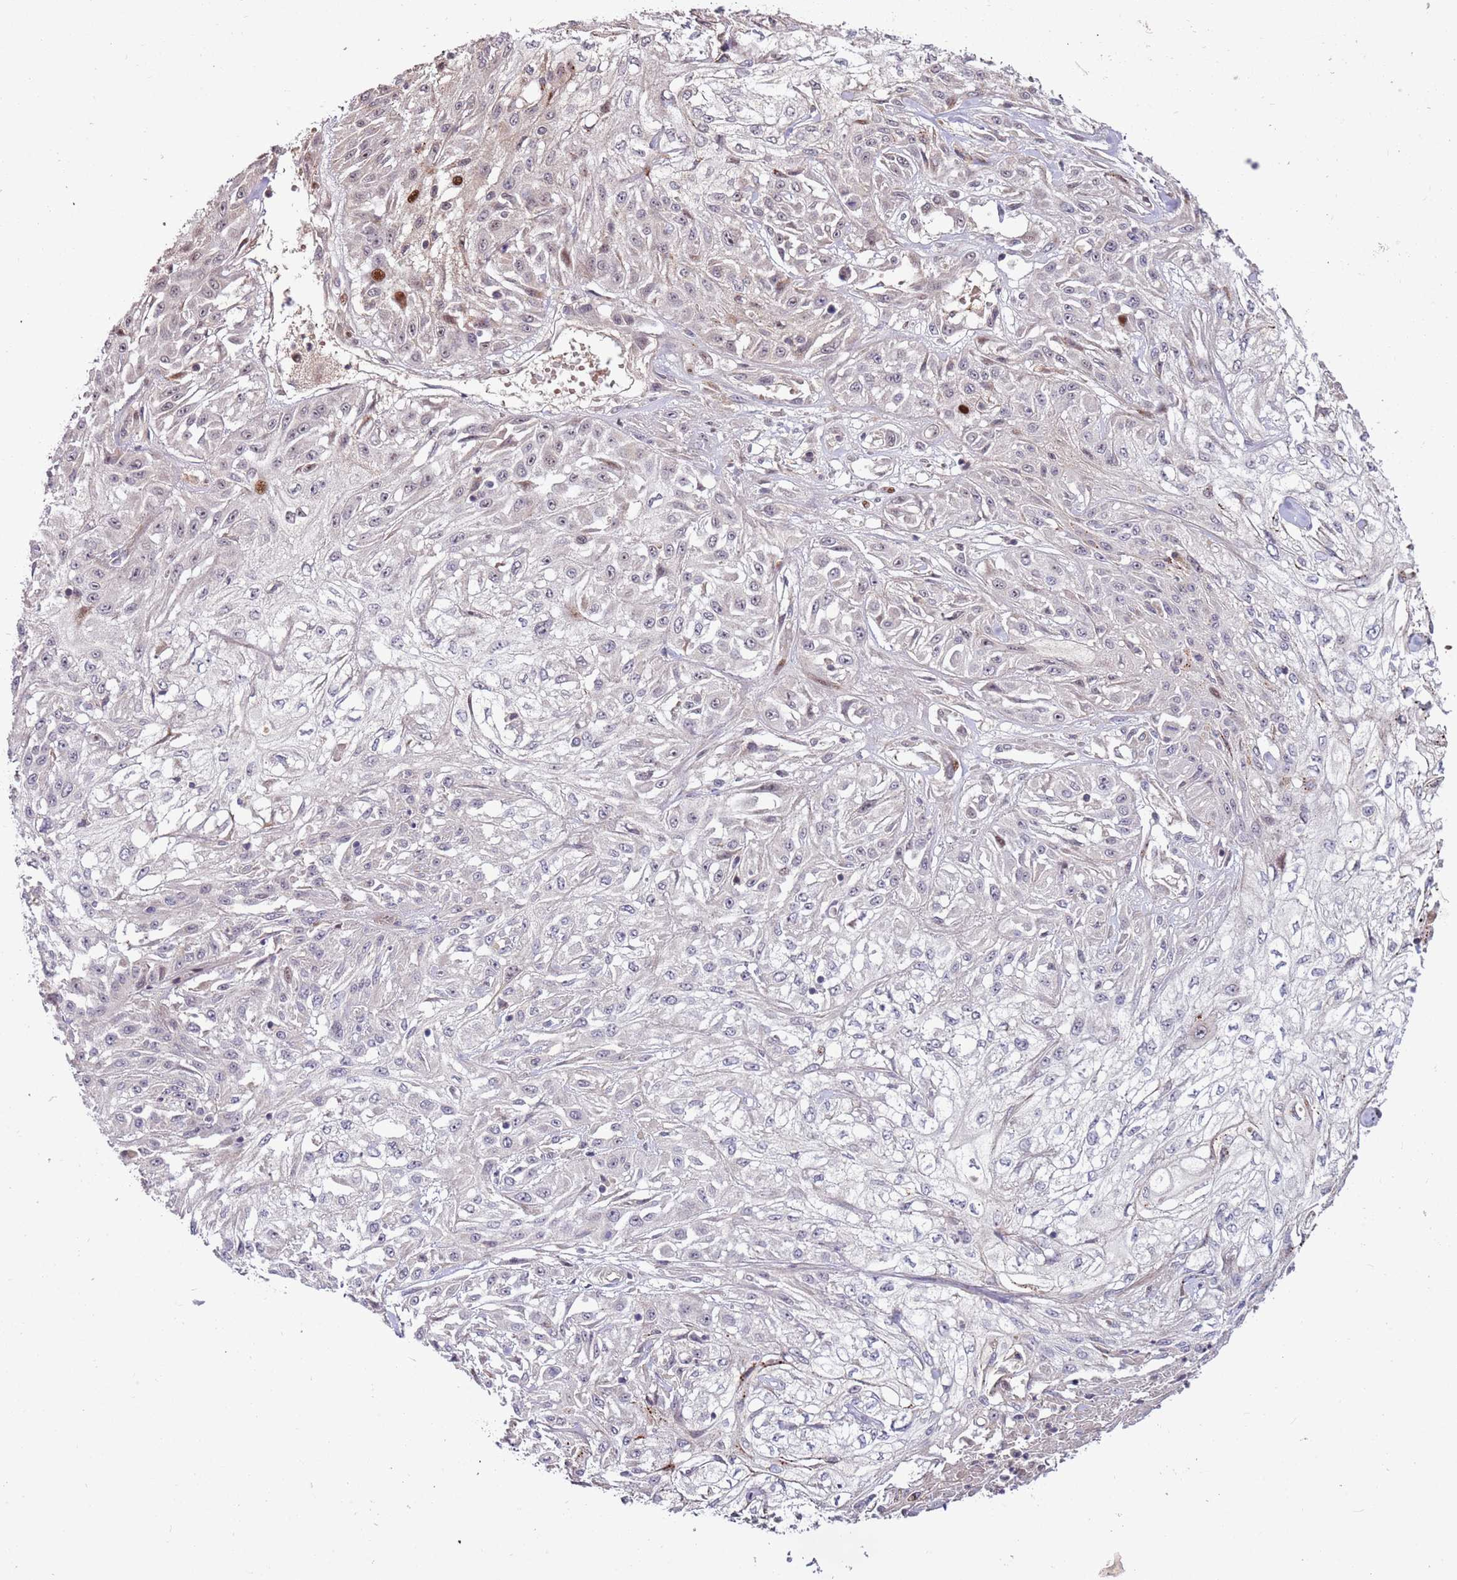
{"staining": {"intensity": "negative", "quantity": "none", "location": "none"}, "tissue": "skin cancer", "cell_type": "Tumor cells", "image_type": "cancer", "snomed": [{"axis": "morphology", "description": "Squamous cell carcinoma, NOS"}, {"axis": "morphology", "description": "Squamous cell carcinoma, metastatic, NOS"}, {"axis": "topography", "description": "Skin"}, {"axis": "topography", "description": "Lymph node"}], "caption": "This image is of skin cancer stained with immunohistochemistry to label a protein in brown with the nuclei are counter-stained blue. There is no staining in tumor cells.", "gene": "RHBDL1", "patient": {"sex": "male", "age": 75}}